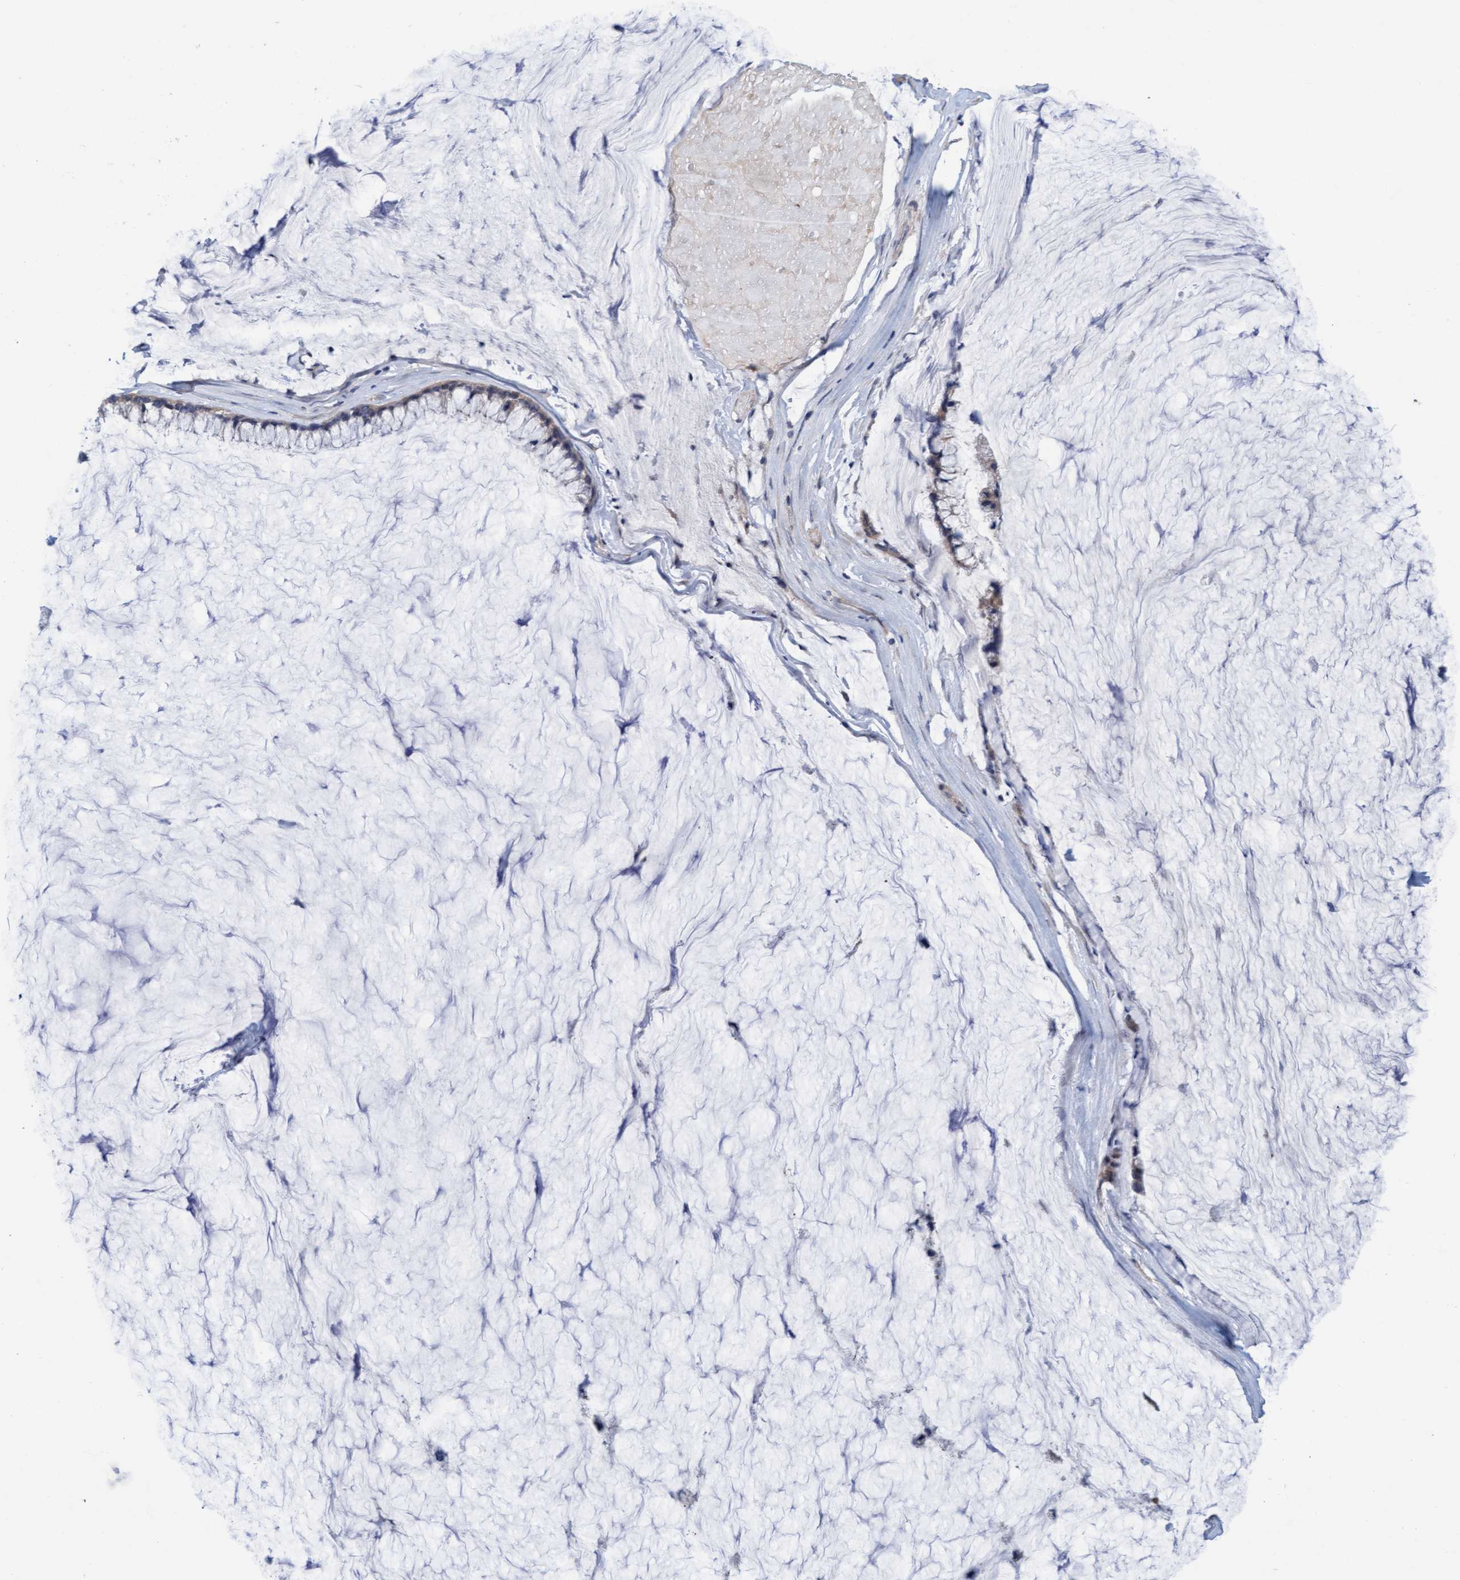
{"staining": {"intensity": "negative", "quantity": "none", "location": "none"}, "tissue": "ovarian cancer", "cell_type": "Tumor cells", "image_type": "cancer", "snomed": [{"axis": "morphology", "description": "Cystadenocarcinoma, mucinous, NOS"}, {"axis": "topography", "description": "Ovary"}], "caption": "Immunohistochemistry of ovarian mucinous cystadenocarcinoma reveals no expression in tumor cells.", "gene": "KLHL25", "patient": {"sex": "female", "age": 39}}